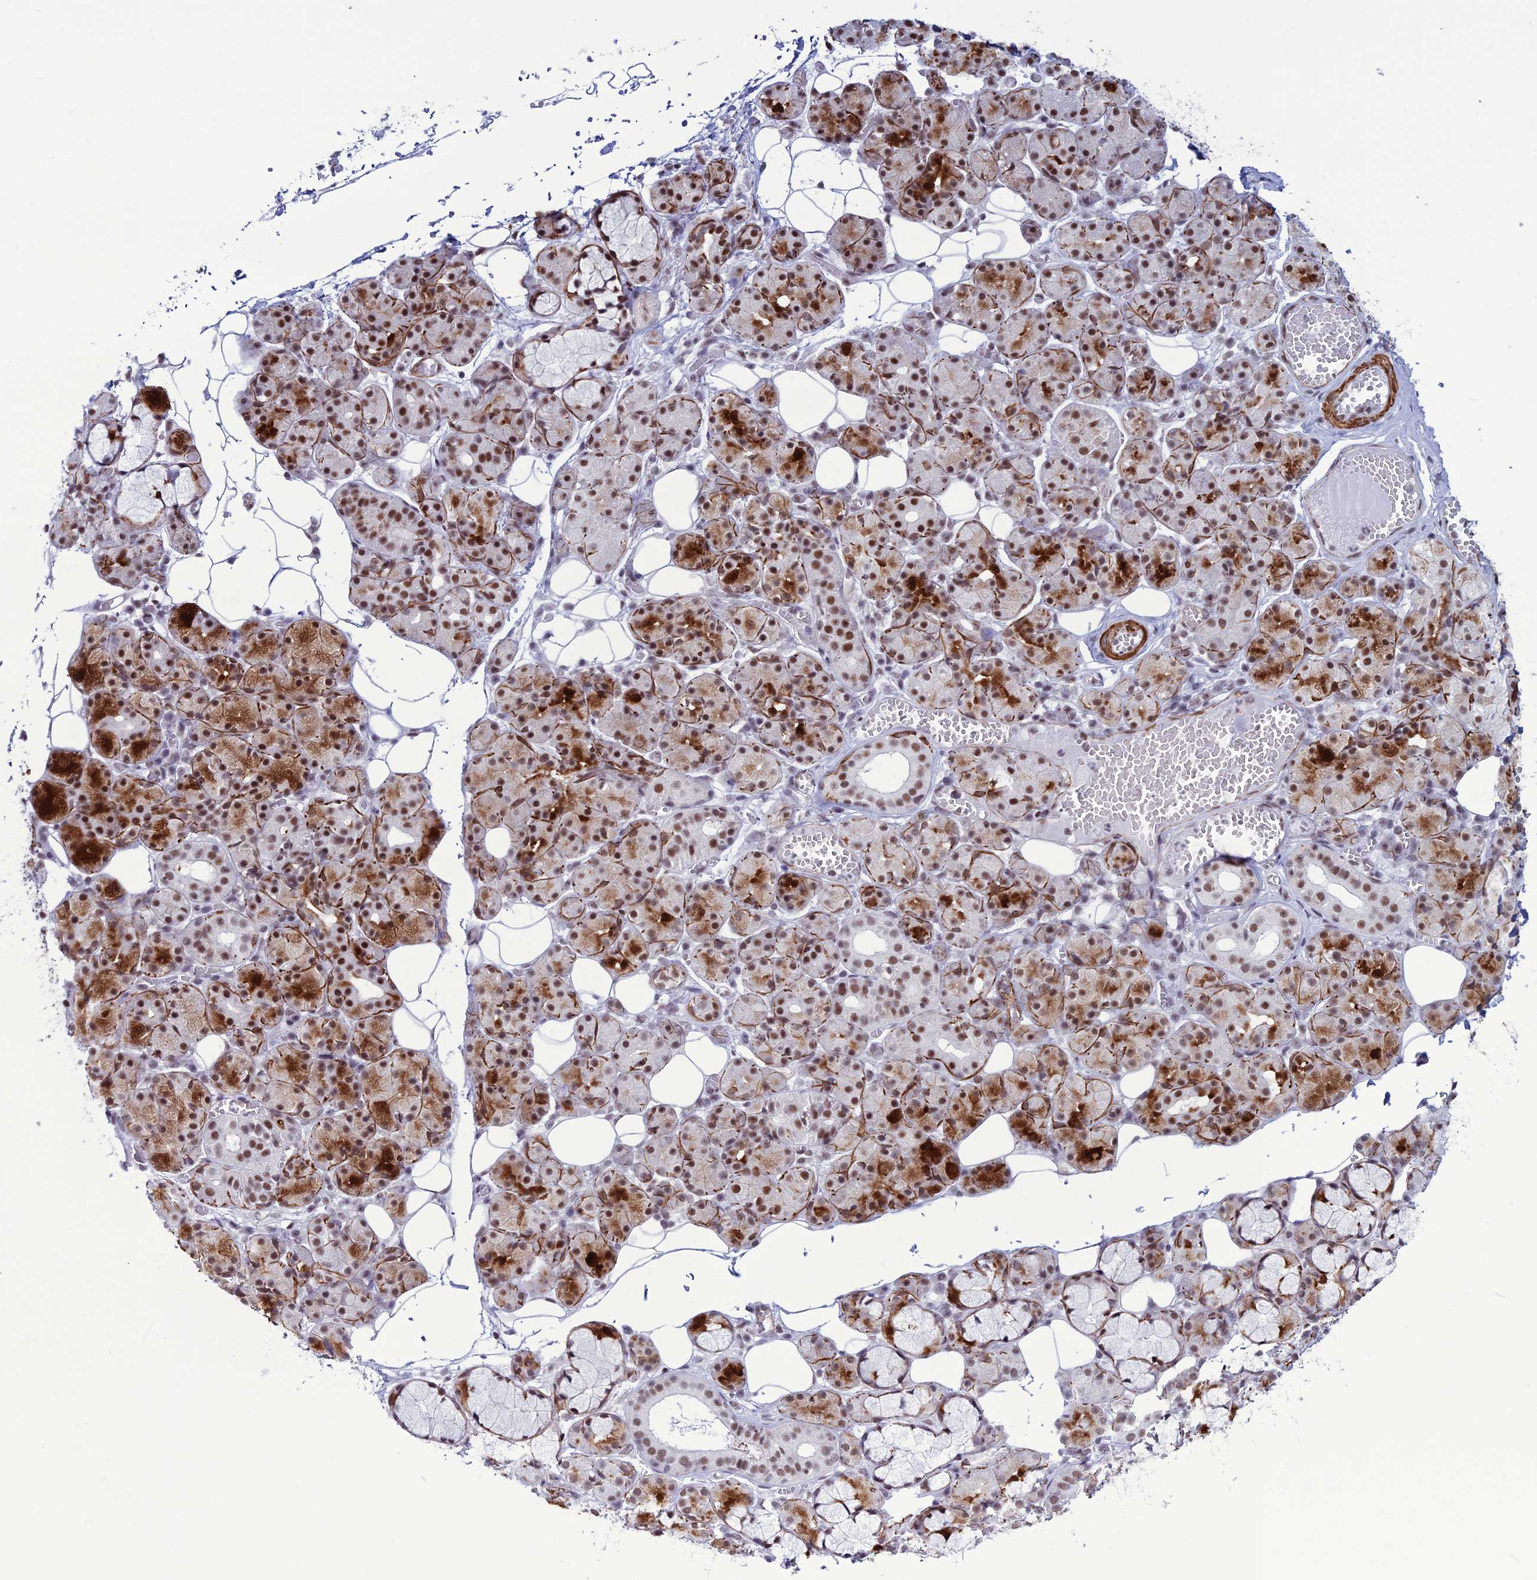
{"staining": {"intensity": "strong", "quantity": "<25%", "location": "cytoplasmic/membranous,nuclear"}, "tissue": "salivary gland", "cell_type": "Glandular cells", "image_type": "normal", "snomed": [{"axis": "morphology", "description": "Normal tissue, NOS"}, {"axis": "topography", "description": "Salivary gland"}], "caption": "IHC histopathology image of benign salivary gland: salivary gland stained using IHC reveals medium levels of strong protein expression localized specifically in the cytoplasmic/membranous,nuclear of glandular cells, appearing as a cytoplasmic/membranous,nuclear brown color.", "gene": "U2AF1", "patient": {"sex": "male", "age": 63}}